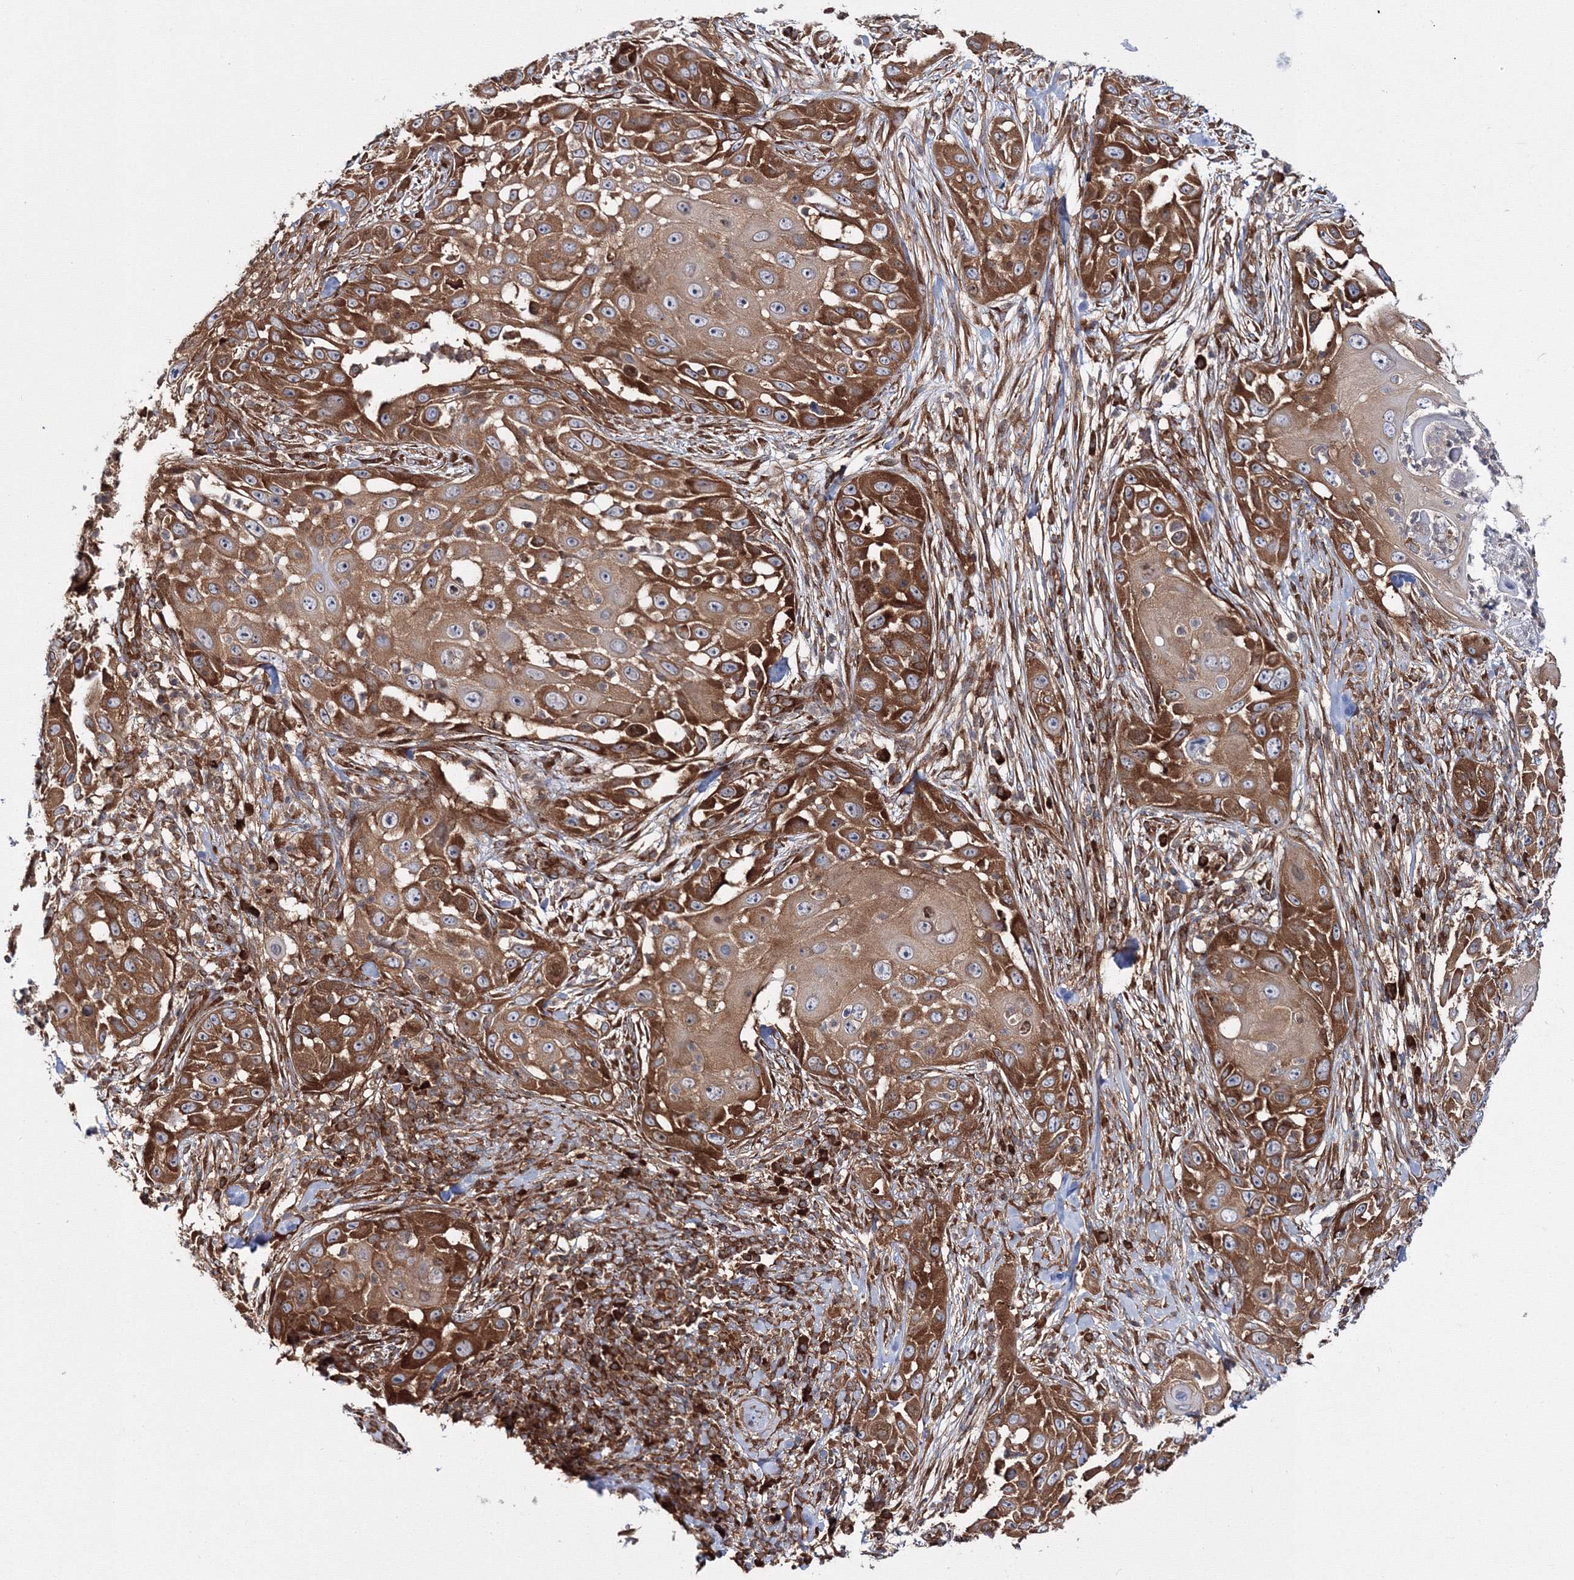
{"staining": {"intensity": "strong", "quantity": ">75%", "location": "cytoplasmic/membranous"}, "tissue": "skin cancer", "cell_type": "Tumor cells", "image_type": "cancer", "snomed": [{"axis": "morphology", "description": "Squamous cell carcinoma, NOS"}, {"axis": "topography", "description": "Skin"}], "caption": "Human skin squamous cell carcinoma stained with a brown dye demonstrates strong cytoplasmic/membranous positive positivity in approximately >75% of tumor cells.", "gene": "HARS1", "patient": {"sex": "female", "age": 44}}